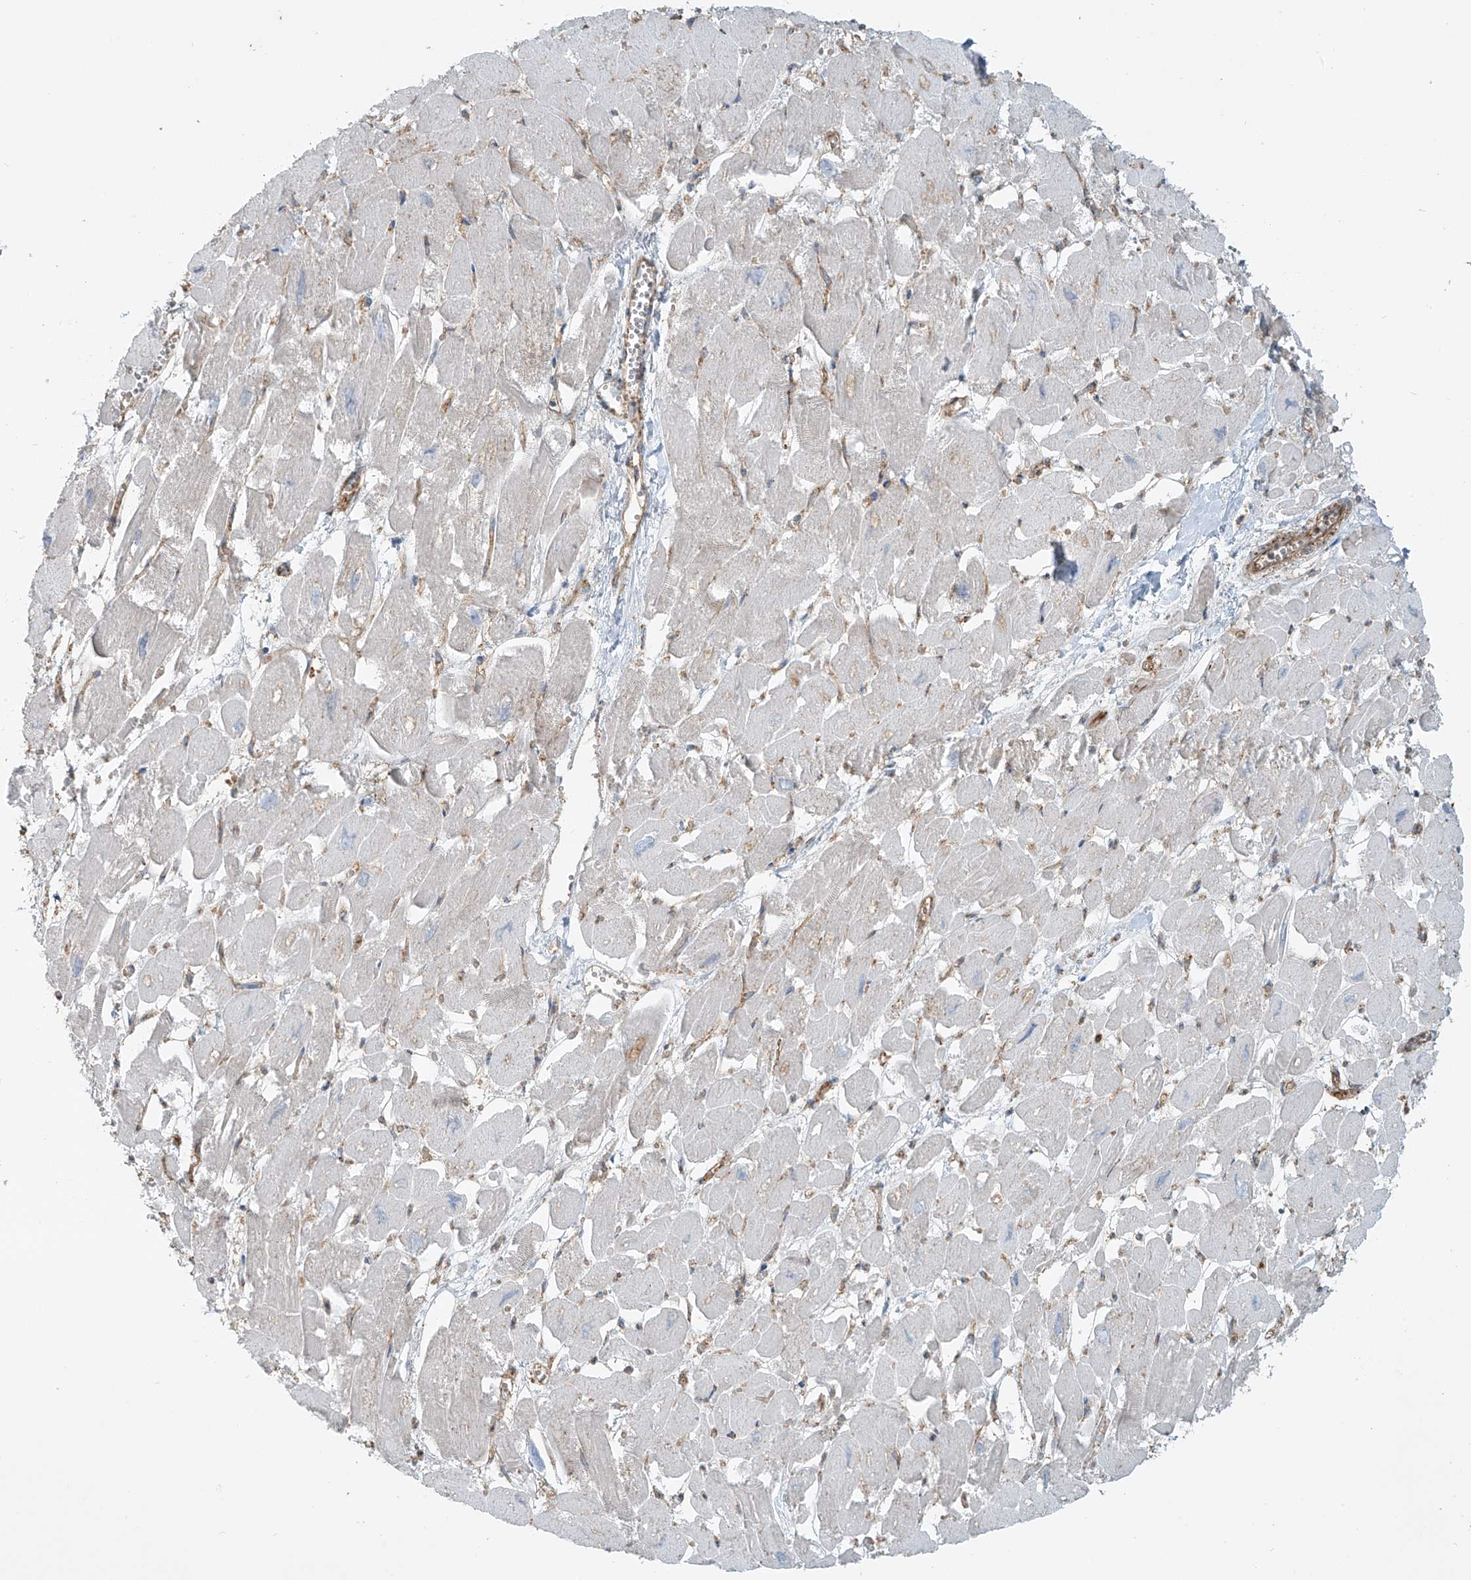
{"staining": {"intensity": "negative", "quantity": "none", "location": "none"}, "tissue": "heart muscle", "cell_type": "Cardiomyocytes", "image_type": "normal", "snomed": [{"axis": "morphology", "description": "Normal tissue, NOS"}, {"axis": "topography", "description": "Heart"}], "caption": "The photomicrograph exhibits no staining of cardiomyocytes in benign heart muscle.", "gene": "SLC9A2", "patient": {"sex": "male", "age": 54}}